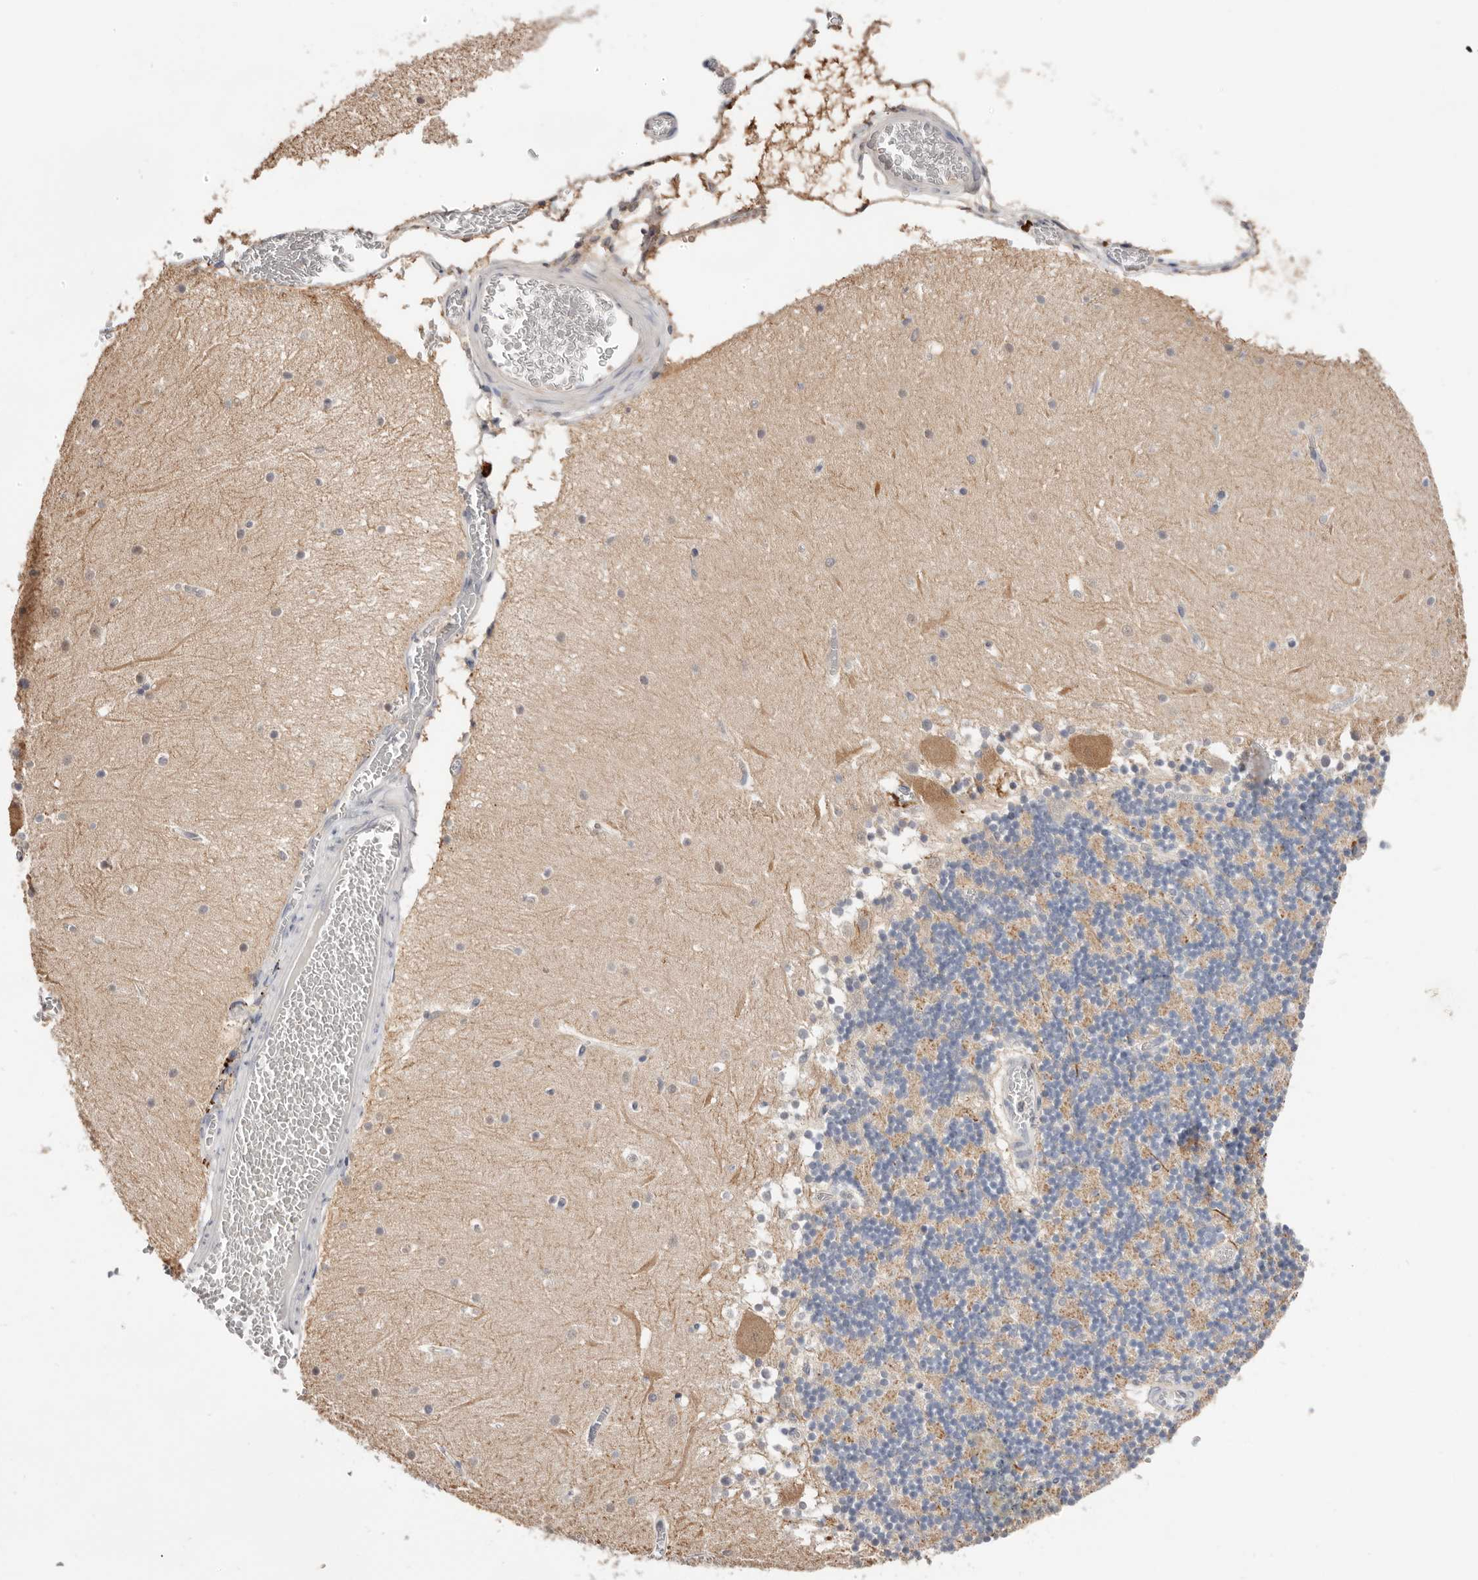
{"staining": {"intensity": "weak", "quantity": "25%-75%", "location": "cytoplasmic/membranous"}, "tissue": "cerebellum", "cell_type": "Cells in granular layer", "image_type": "normal", "snomed": [{"axis": "morphology", "description": "Normal tissue, NOS"}, {"axis": "topography", "description": "Cerebellum"}], "caption": "Immunohistochemistry (IHC) (DAB (3,3'-diaminobenzidine)) staining of unremarkable cerebellum demonstrates weak cytoplasmic/membranous protein staining in approximately 25%-75% of cells in granular layer.", "gene": "DOP1A", "patient": {"sex": "female", "age": 28}}